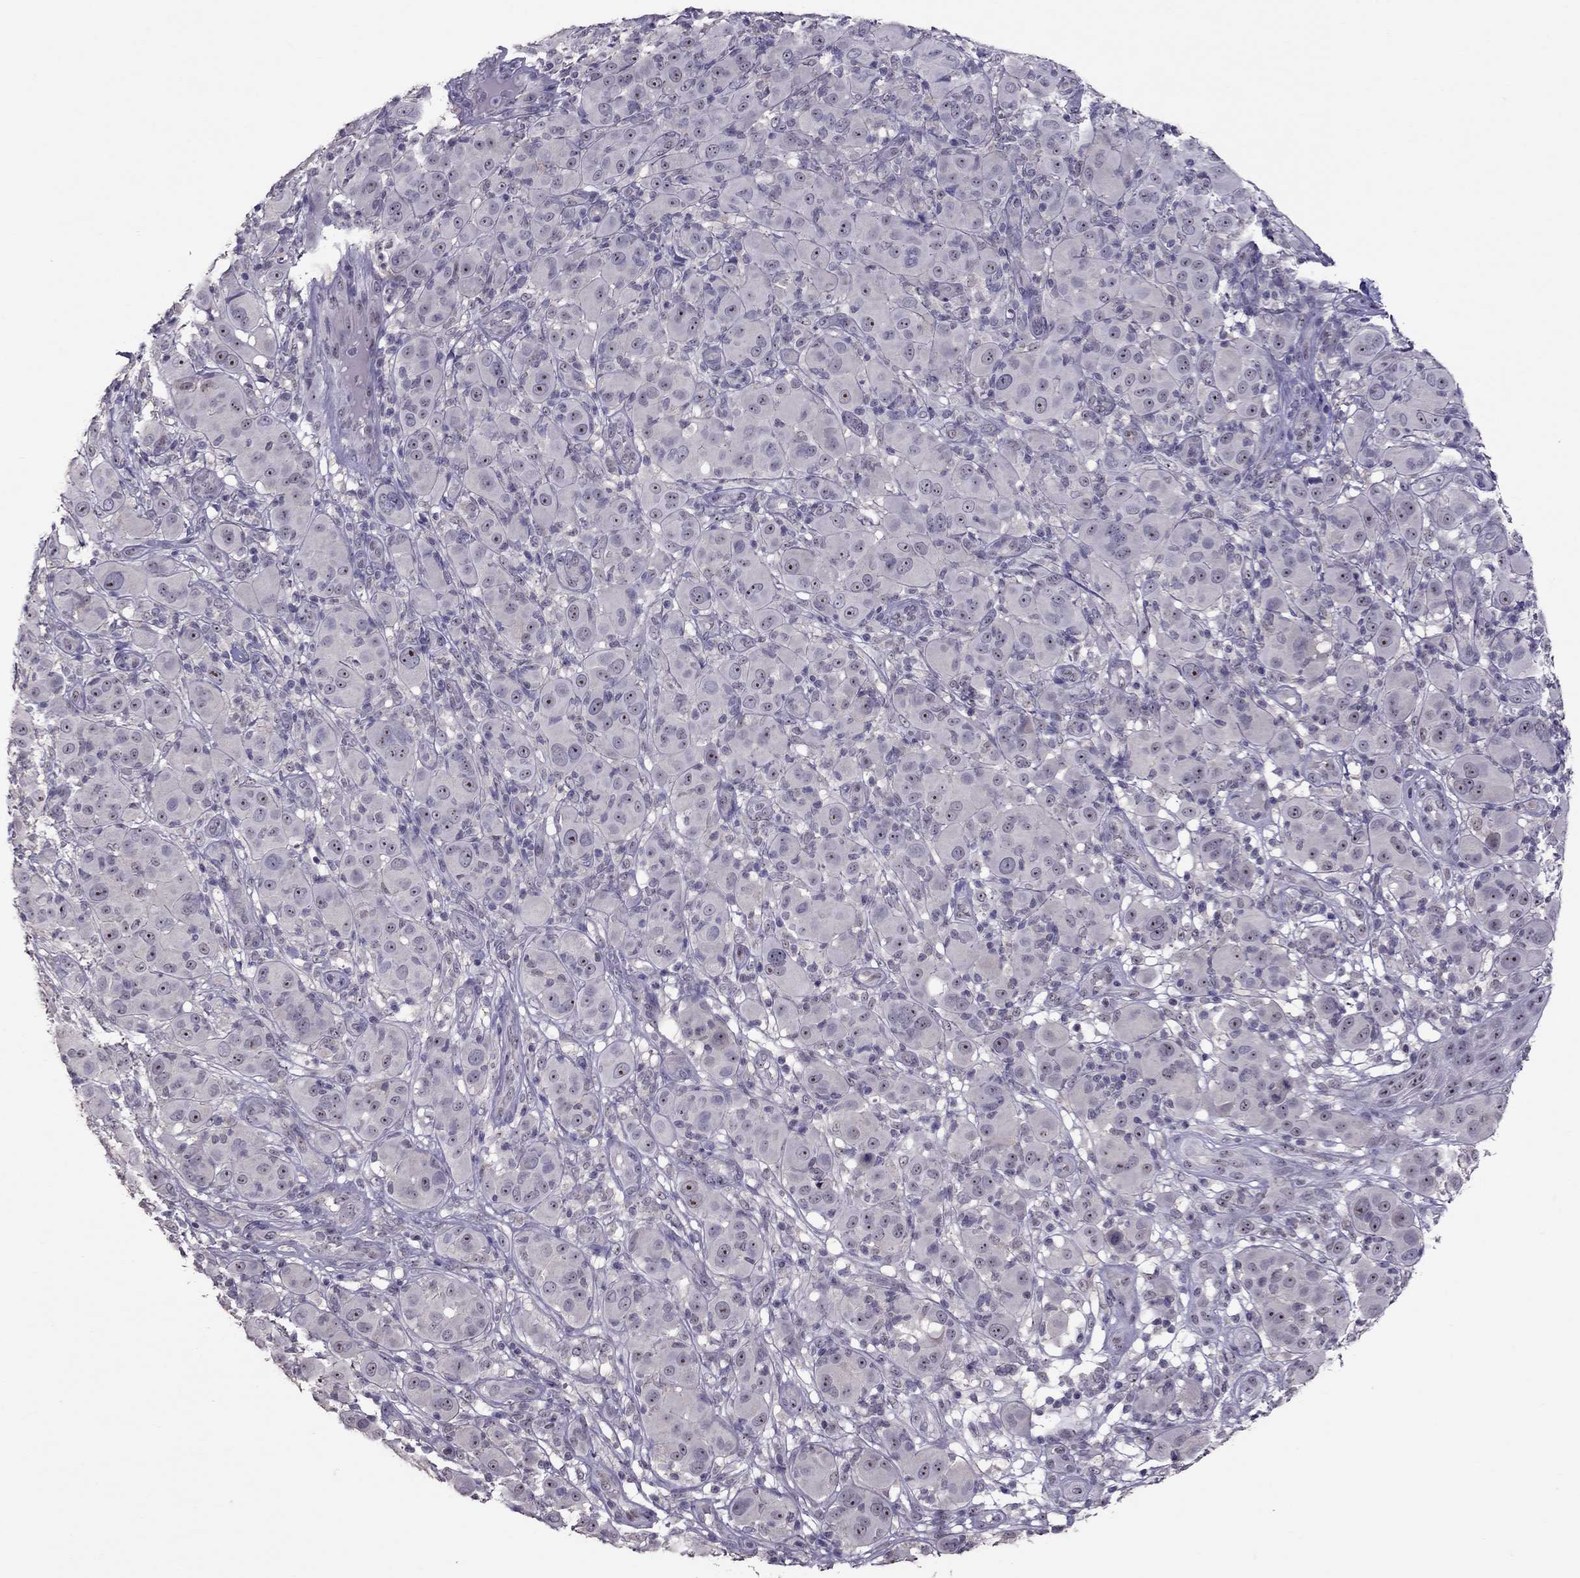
{"staining": {"intensity": "negative", "quantity": "none", "location": "none"}, "tissue": "melanoma", "cell_type": "Tumor cells", "image_type": "cancer", "snomed": [{"axis": "morphology", "description": "Malignant melanoma, NOS"}, {"axis": "topography", "description": "Skin"}], "caption": "Photomicrograph shows no protein positivity in tumor cells of melanoma tissue. (Brightfield microscopy of DAB (3,3'-diaminobenzidine) immunohistochemistry (IHC) at high magnification).", "gene": "LRRC46", "patient": {"sex": "female", "age": 87}}